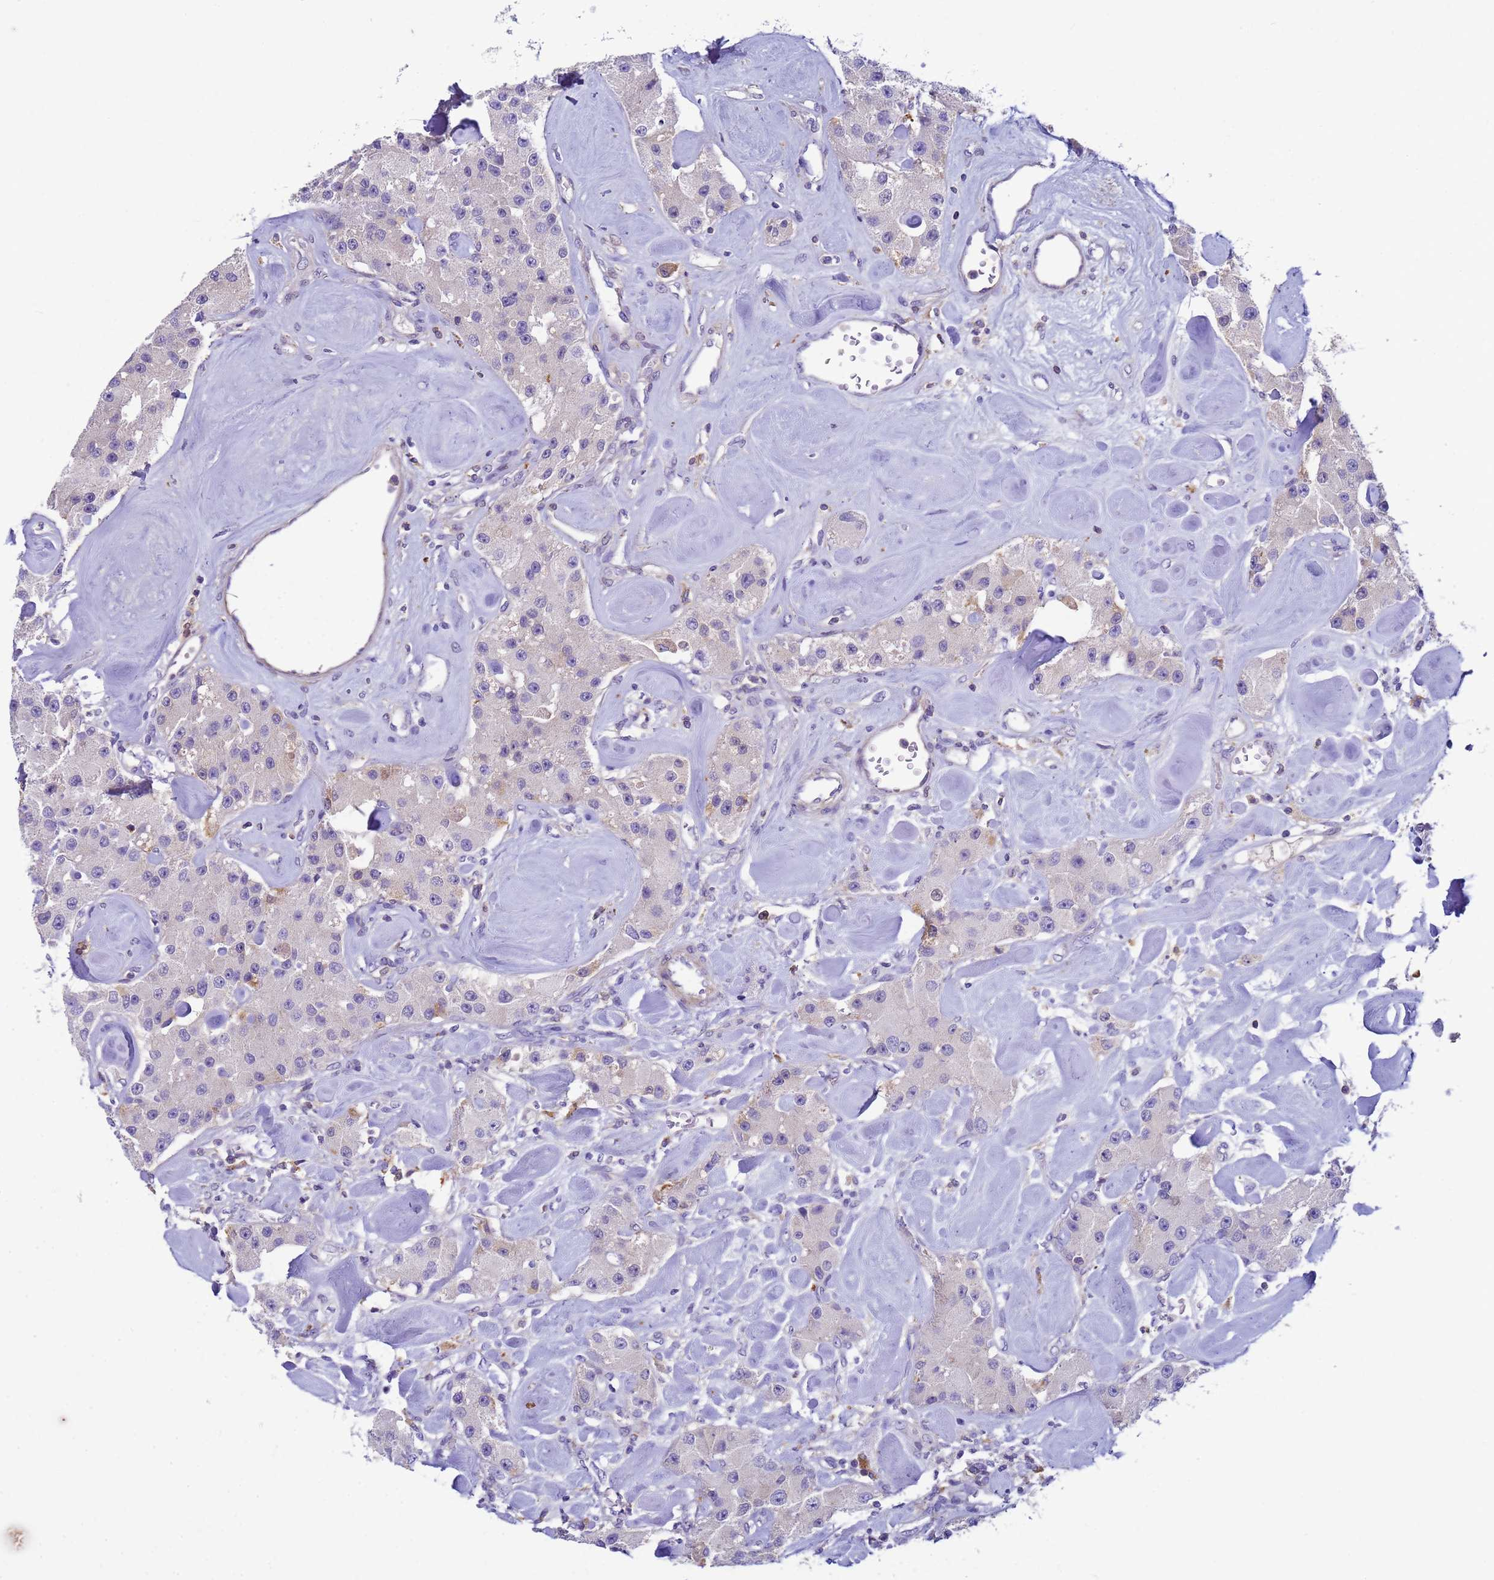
{"staining": {"intensity": "negative", "quantity": "none", "location": "none"}, "tissue": "carcinoid", "cell_type": "Tumor cells", "image_type": "cancer", "snomed": [{"axis": "morphology", "description": "Carcinoid, malignant, NOS"}, {"axis": "topography", "description": "Pancreas"}], "caption": "The histopathology image reveals no staining of tumor cells in malignant carcinoid.", "gene": "KLHL13", "patient": {"sex": "male", "age": 41}}